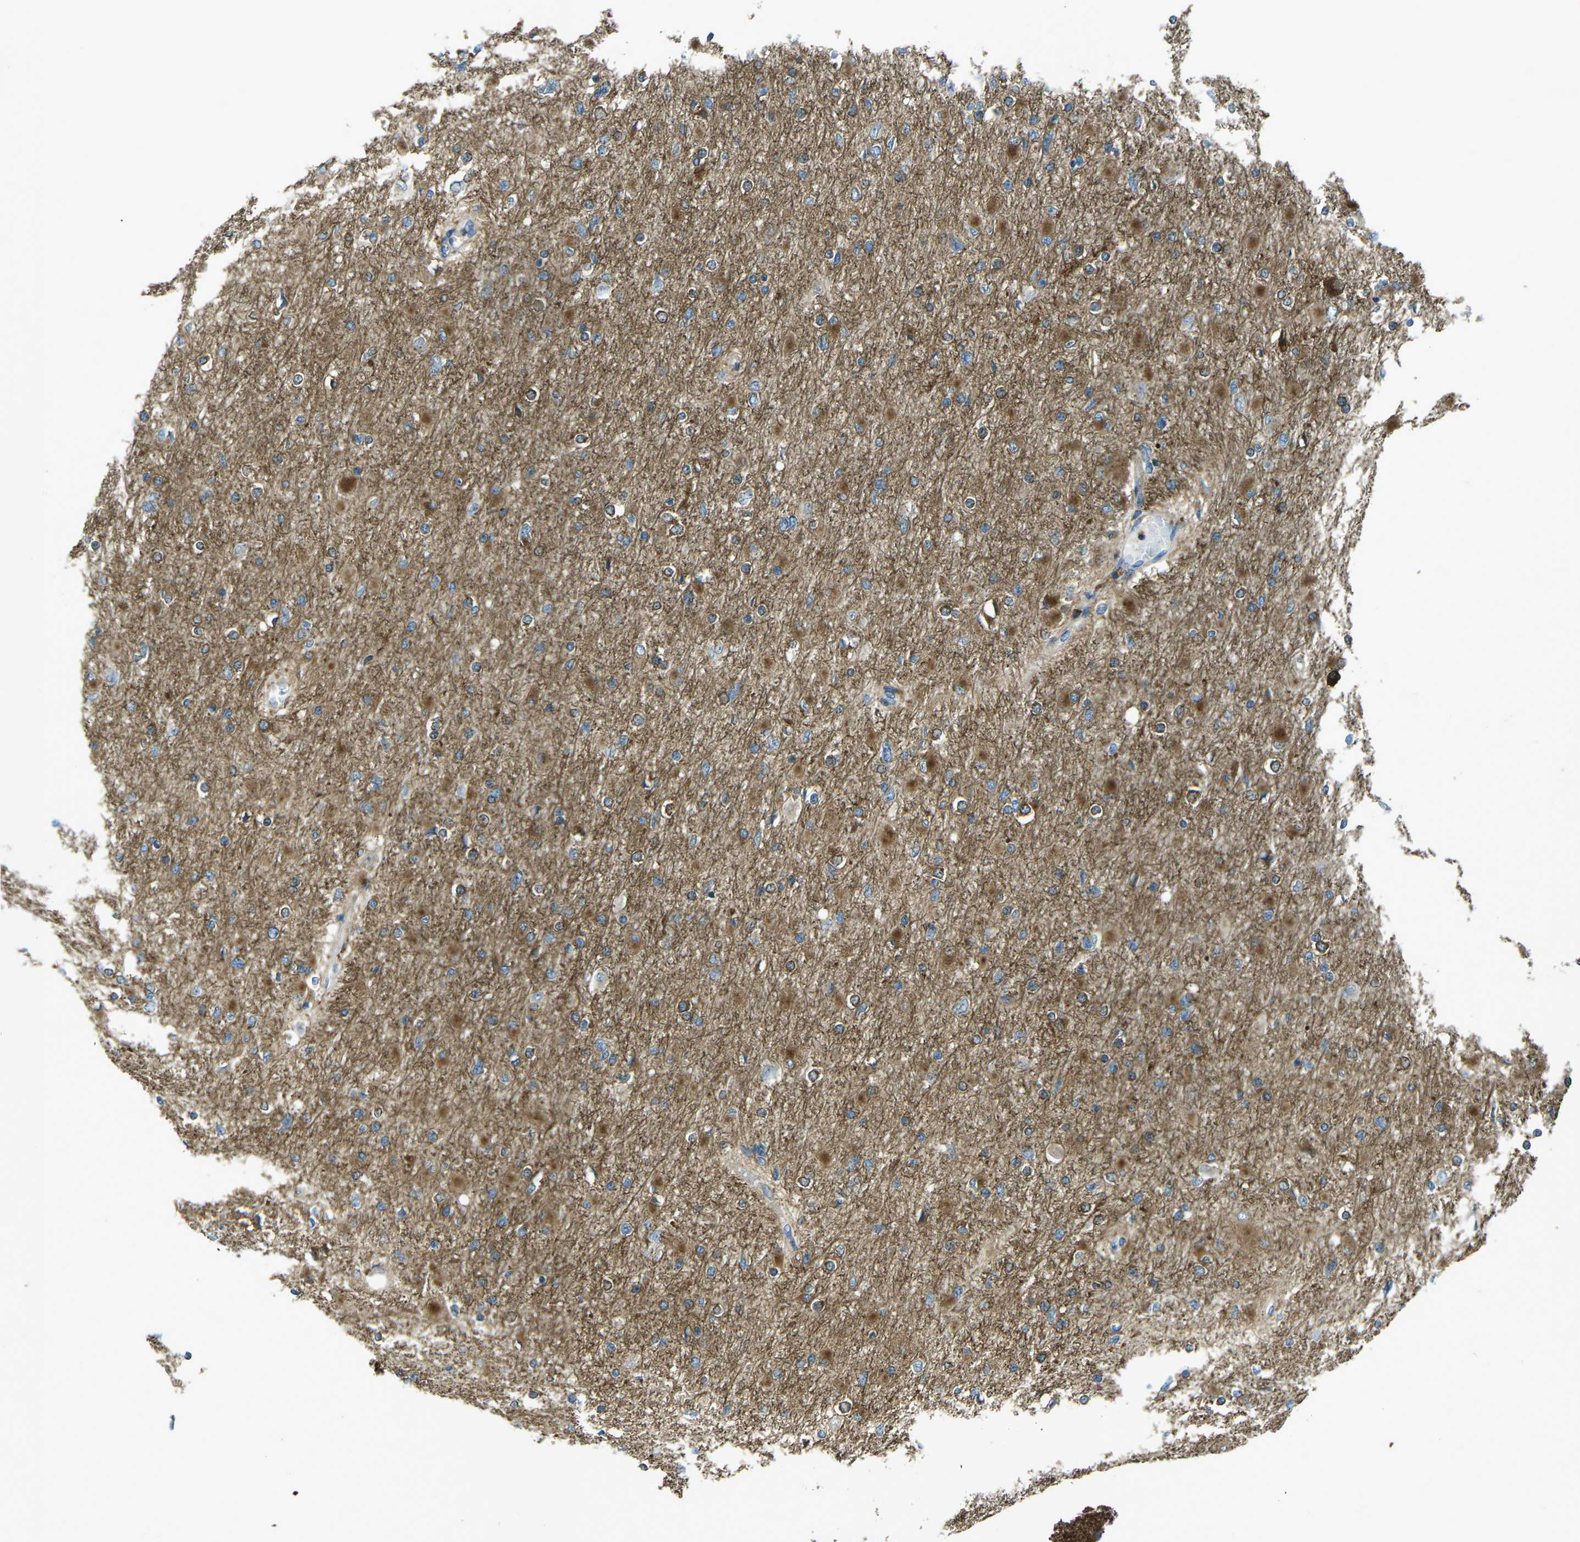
{"staining": {"intensity": "moderate", "quantity": ">75%", "location": "cytoplasmic/membranous"}, "tissue": "glioma", "cell_type": "Tumor cells", "image_type": "cancer", "snomed": [{"axis": "morphology", "description": "Glioma, malignant, High grade"}, {"axis": "topography", "description": "Cerebral cortex"}], "caption": "DAB (3,3'-diaminobenzidine) immunohistochemical staining of glioma exhibits moderate cytoplasmic/membranous protein positivity in about >75% of tumor cells.", "gene": "CDK17", "patient": {"sex": "female", "age": 36}}